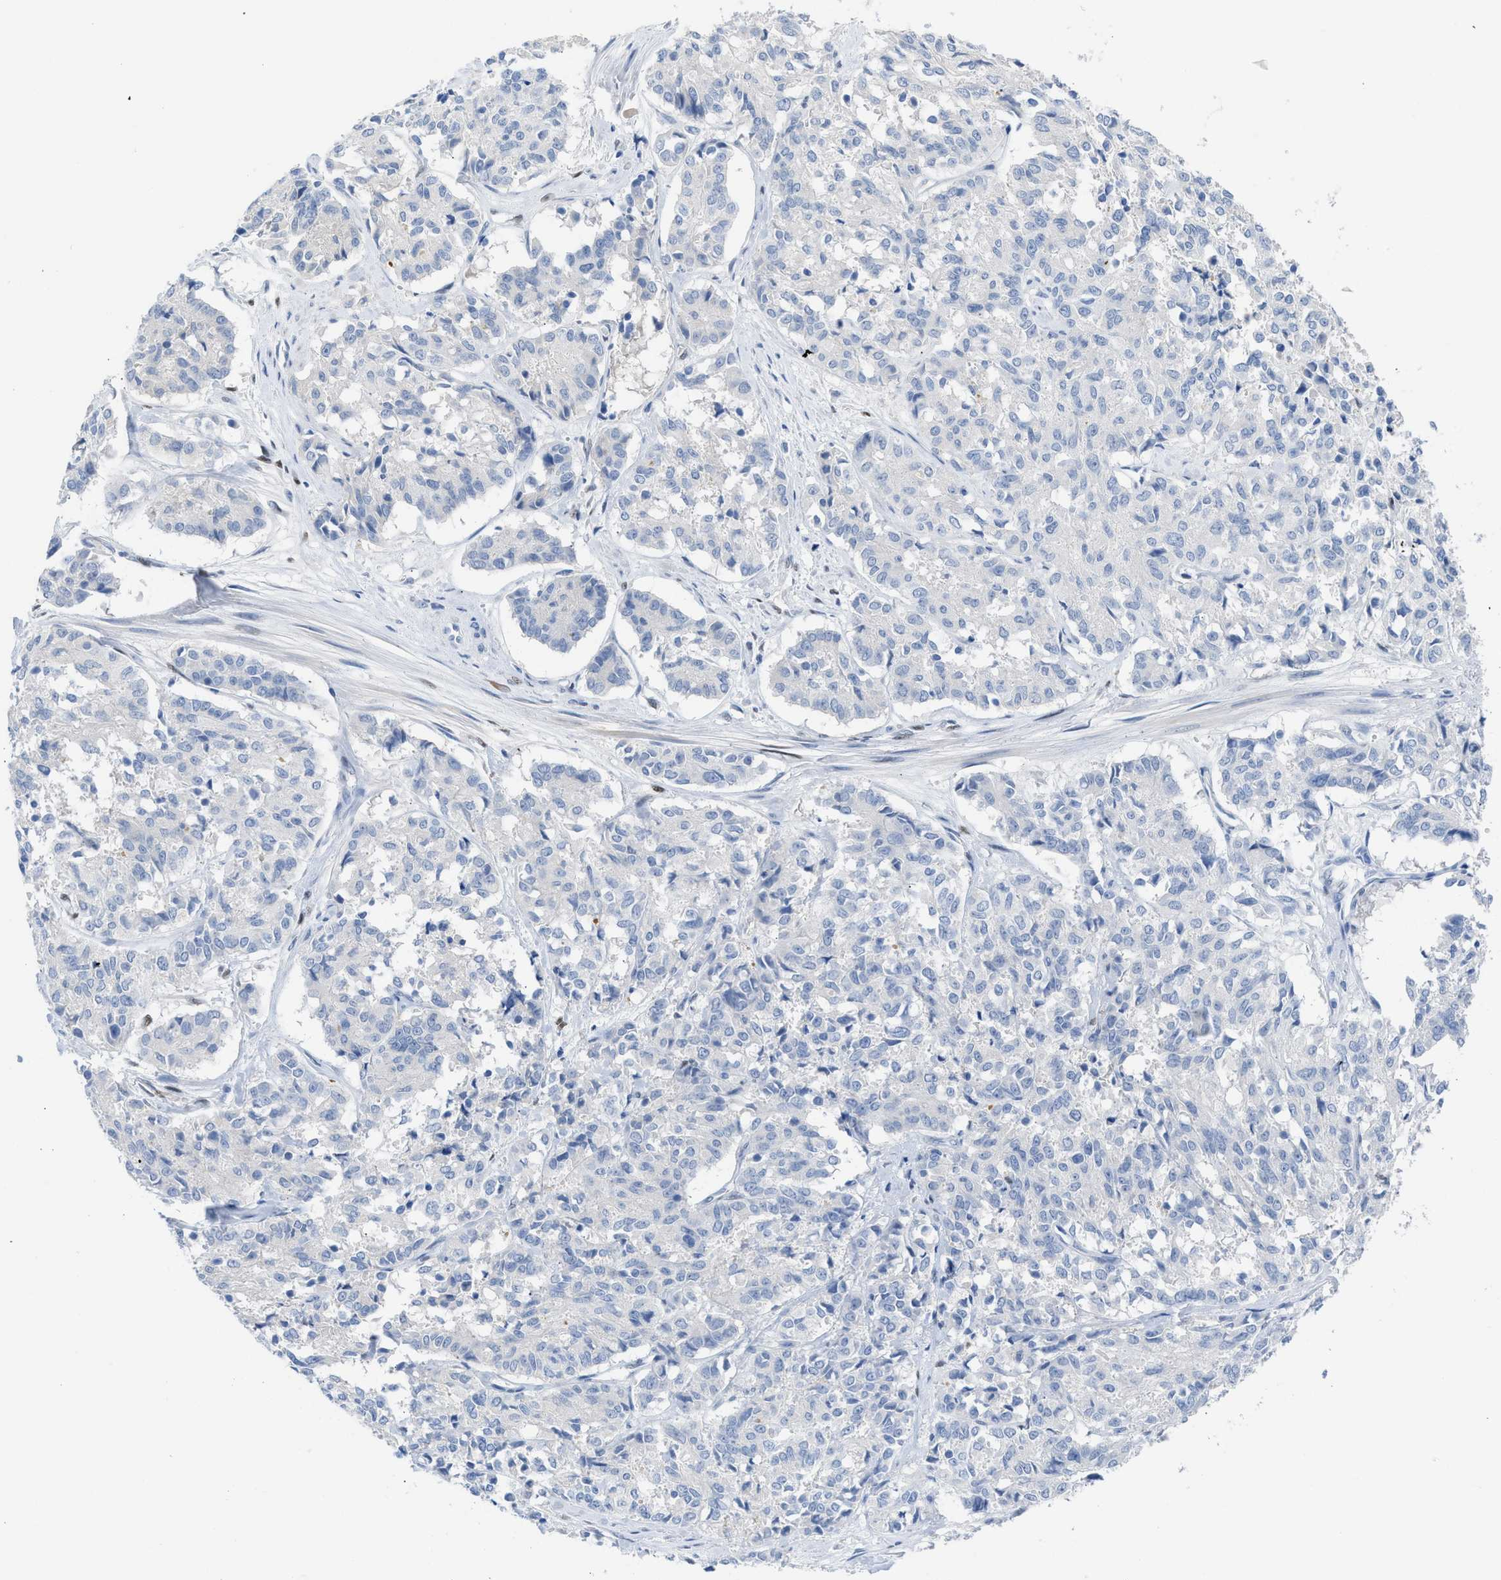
{"staining": {"intensity": "negative", "quantity": "none", "location": "none"}, "tissue": "cervical cancer", "cell_type": "Tumor cells", "image_type": "cancer", "snomed": [{"axis": "morphology", "description": "Squamous cell carcinoma, NOS"}, {"axis": "topography", "description": "Cervix"}], "caption": "High magnification brightfield microscopy of cervical cancer stained with DAB (brown) and counterstained with hematoxylin (blue): tumor cells show no significant positivity.", "gene": "LEF1", "patient": {"sex": "female", "age": 35}}